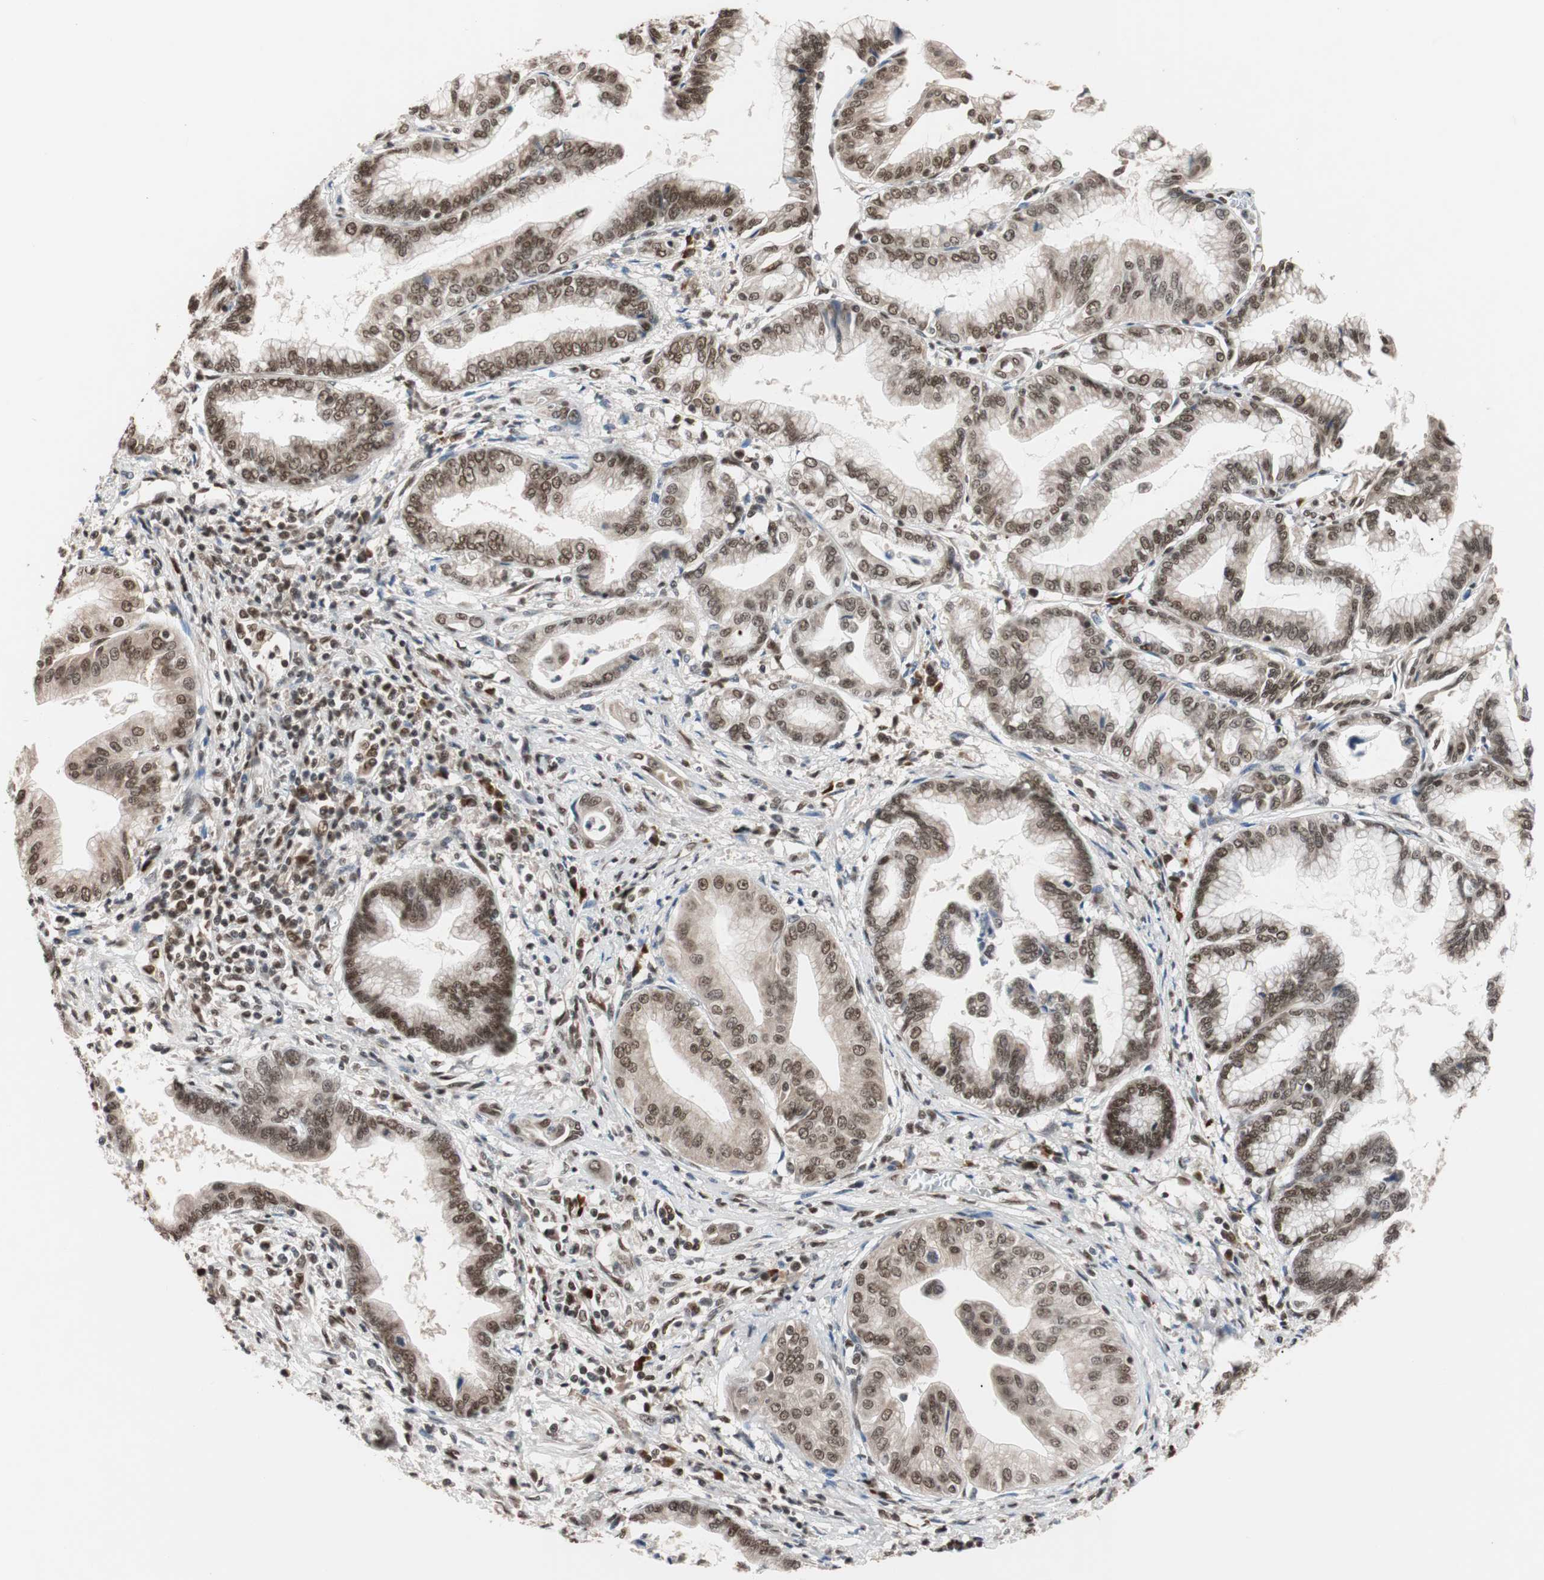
{"staining": {"intensity": "moderate", "quantity": ">75%", "location": "nuclear"}, "tissue": "pancreatic cancer", "cell_type": "Tumor cells", "image_type": "cancer", "snomed": [{"axis": "morphology", "description": "Adenocarcinoma, NOS"}, {"axis": "topography", "description": "Pancreas"}], "caption": "A micrograph showing moderate nuclear expression in approximately >75% of tumor cells in pancreatic adenocarcinoma, as visualized by brown immunohistochemical staining.", "gene": "CHAMP1", "patient": {"sex": "female", "age": 64}}